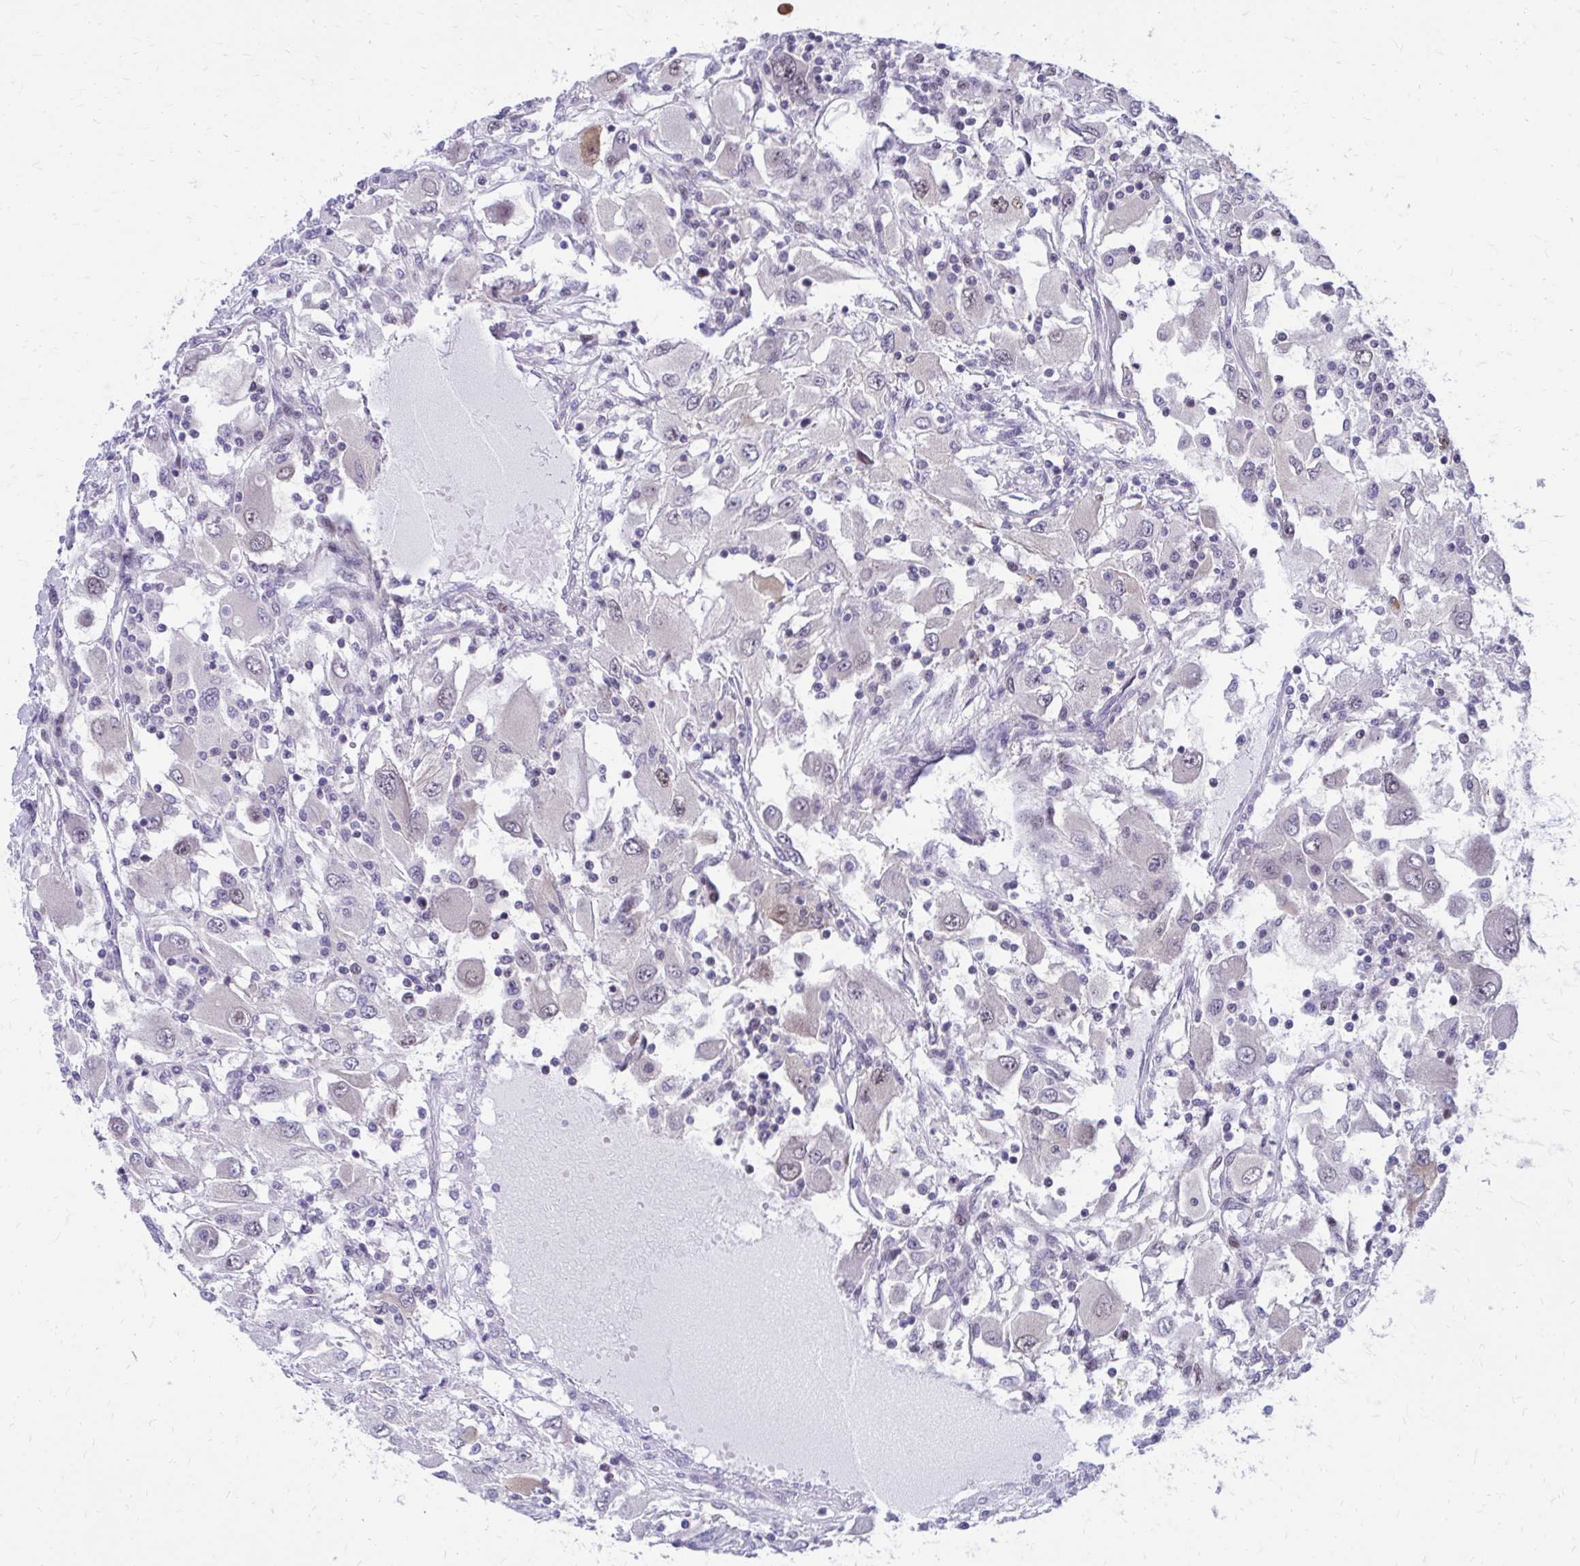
{"staining": {"intensity": "negative", "quantity": "none", "location": "none"}, "tissue": "renal cancer", "cell_type": "Tumor cells", "image_type": "cancer", "snomed": [{"axis": "morphology", "description": "Adenocarcinoma, NOS"}, {"axis": "topography", "description": "Kidney"}], "caption": "Immunohistochemical staining of human renal cancer (adenocarcinoma) exhibits no significant expression in tumor cells. (Stains: DAB IHC with hematoxylin counter stain, Microscopy: brightfield microscopy at high magnification).", "gene": "ANKRD30B", "patient": {"sex": "female", "age": 67}}